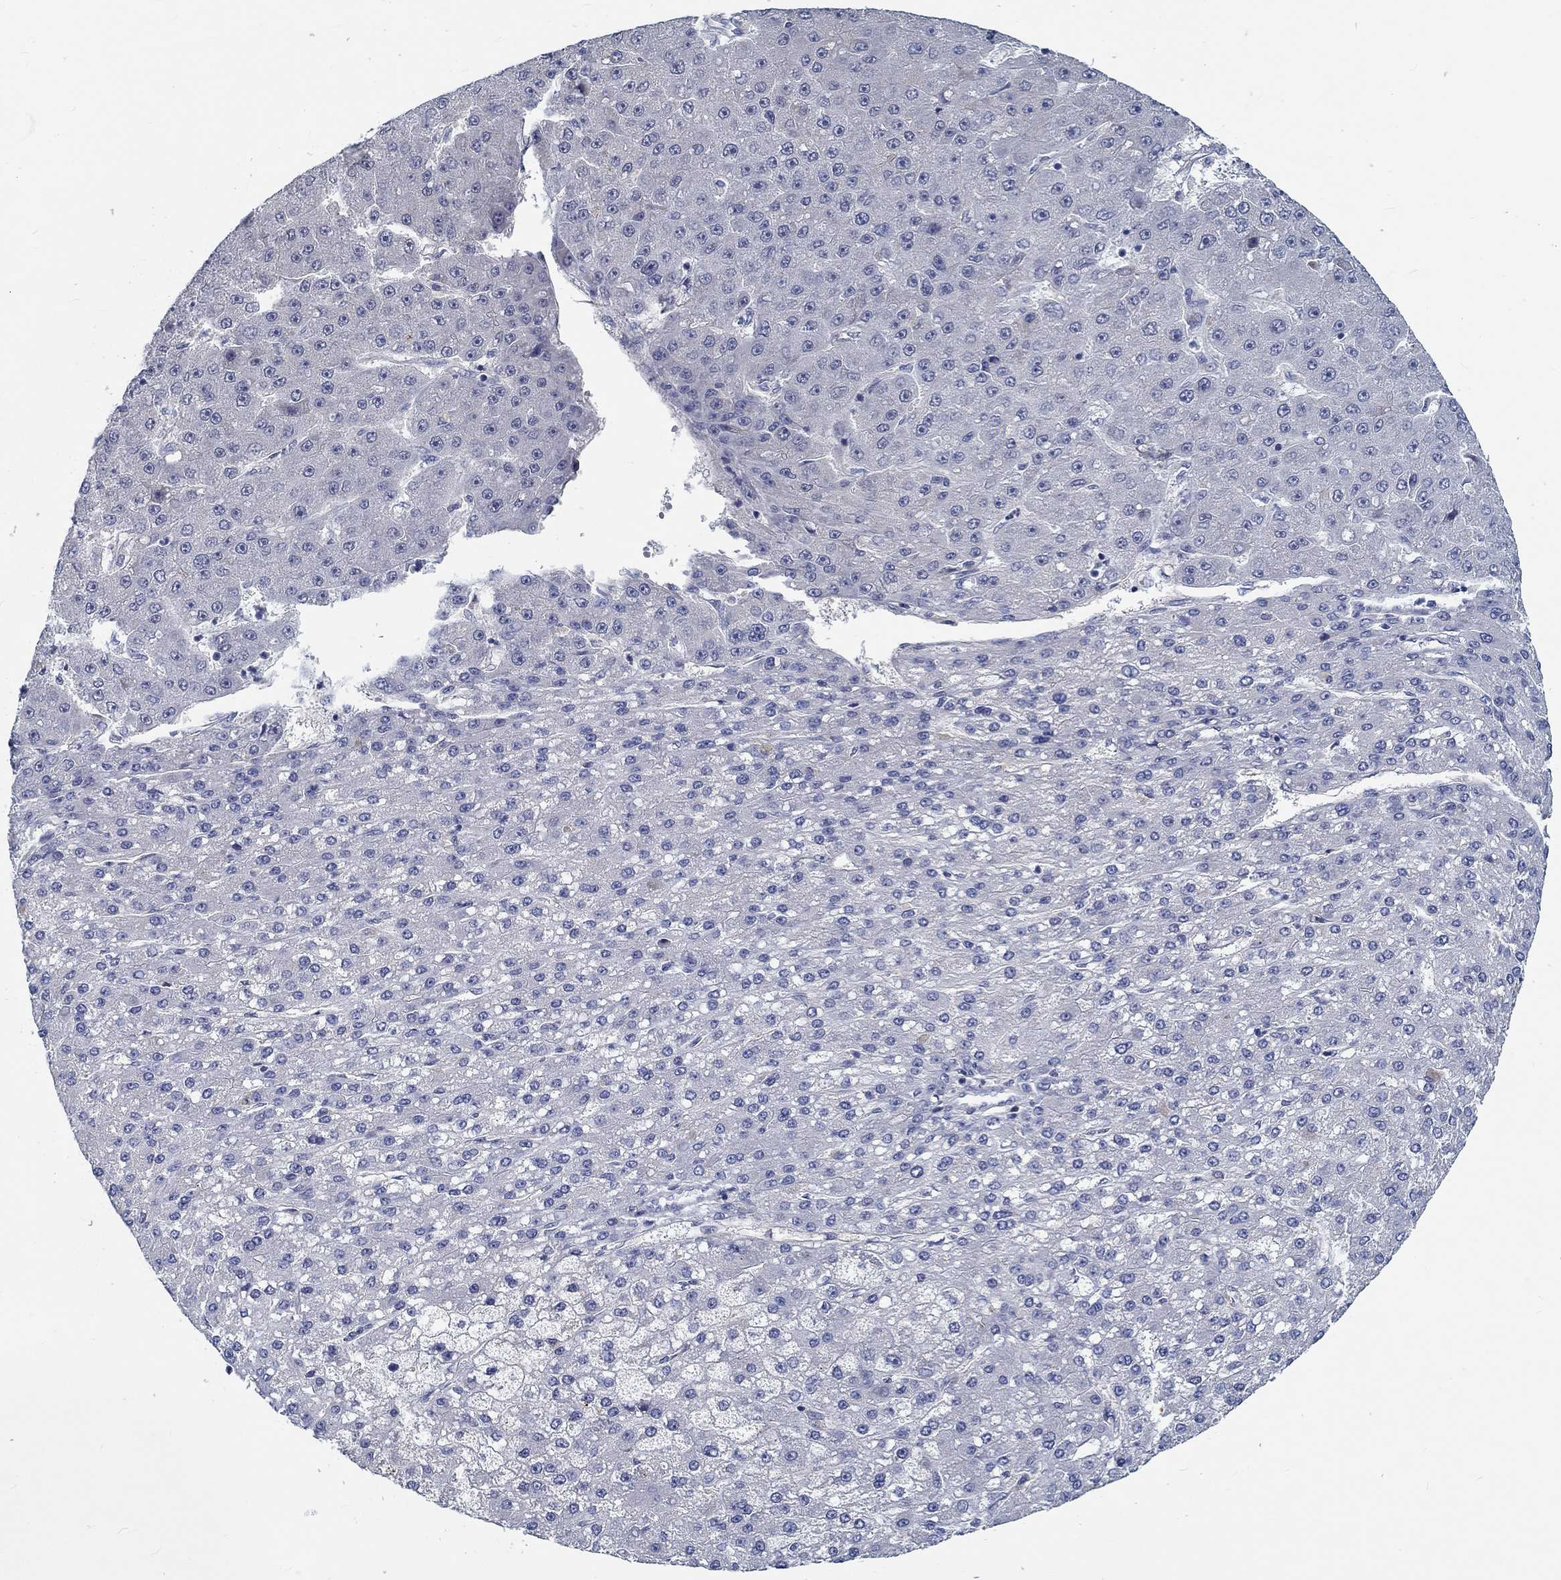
{"staining": {"intensity": "negative", "quantity": "none", "location": "none"}, "tissue": "liver cancer", "cell_type": "Tumor cells", "image_type": "cancer", "snomed": [{"axis": "morphology", "description": "Carcinoma, Hepatocellular, NOS"}, {"axis": "topography", "description": "Liver"}], "caption": "The immunohistochemistry (IHC) image has no significant expression in tumor cells of liver hepatocellular carcinoma tissue.", "gene": "MYBPC1", "patient": {"sex": "male", "age": 67}}